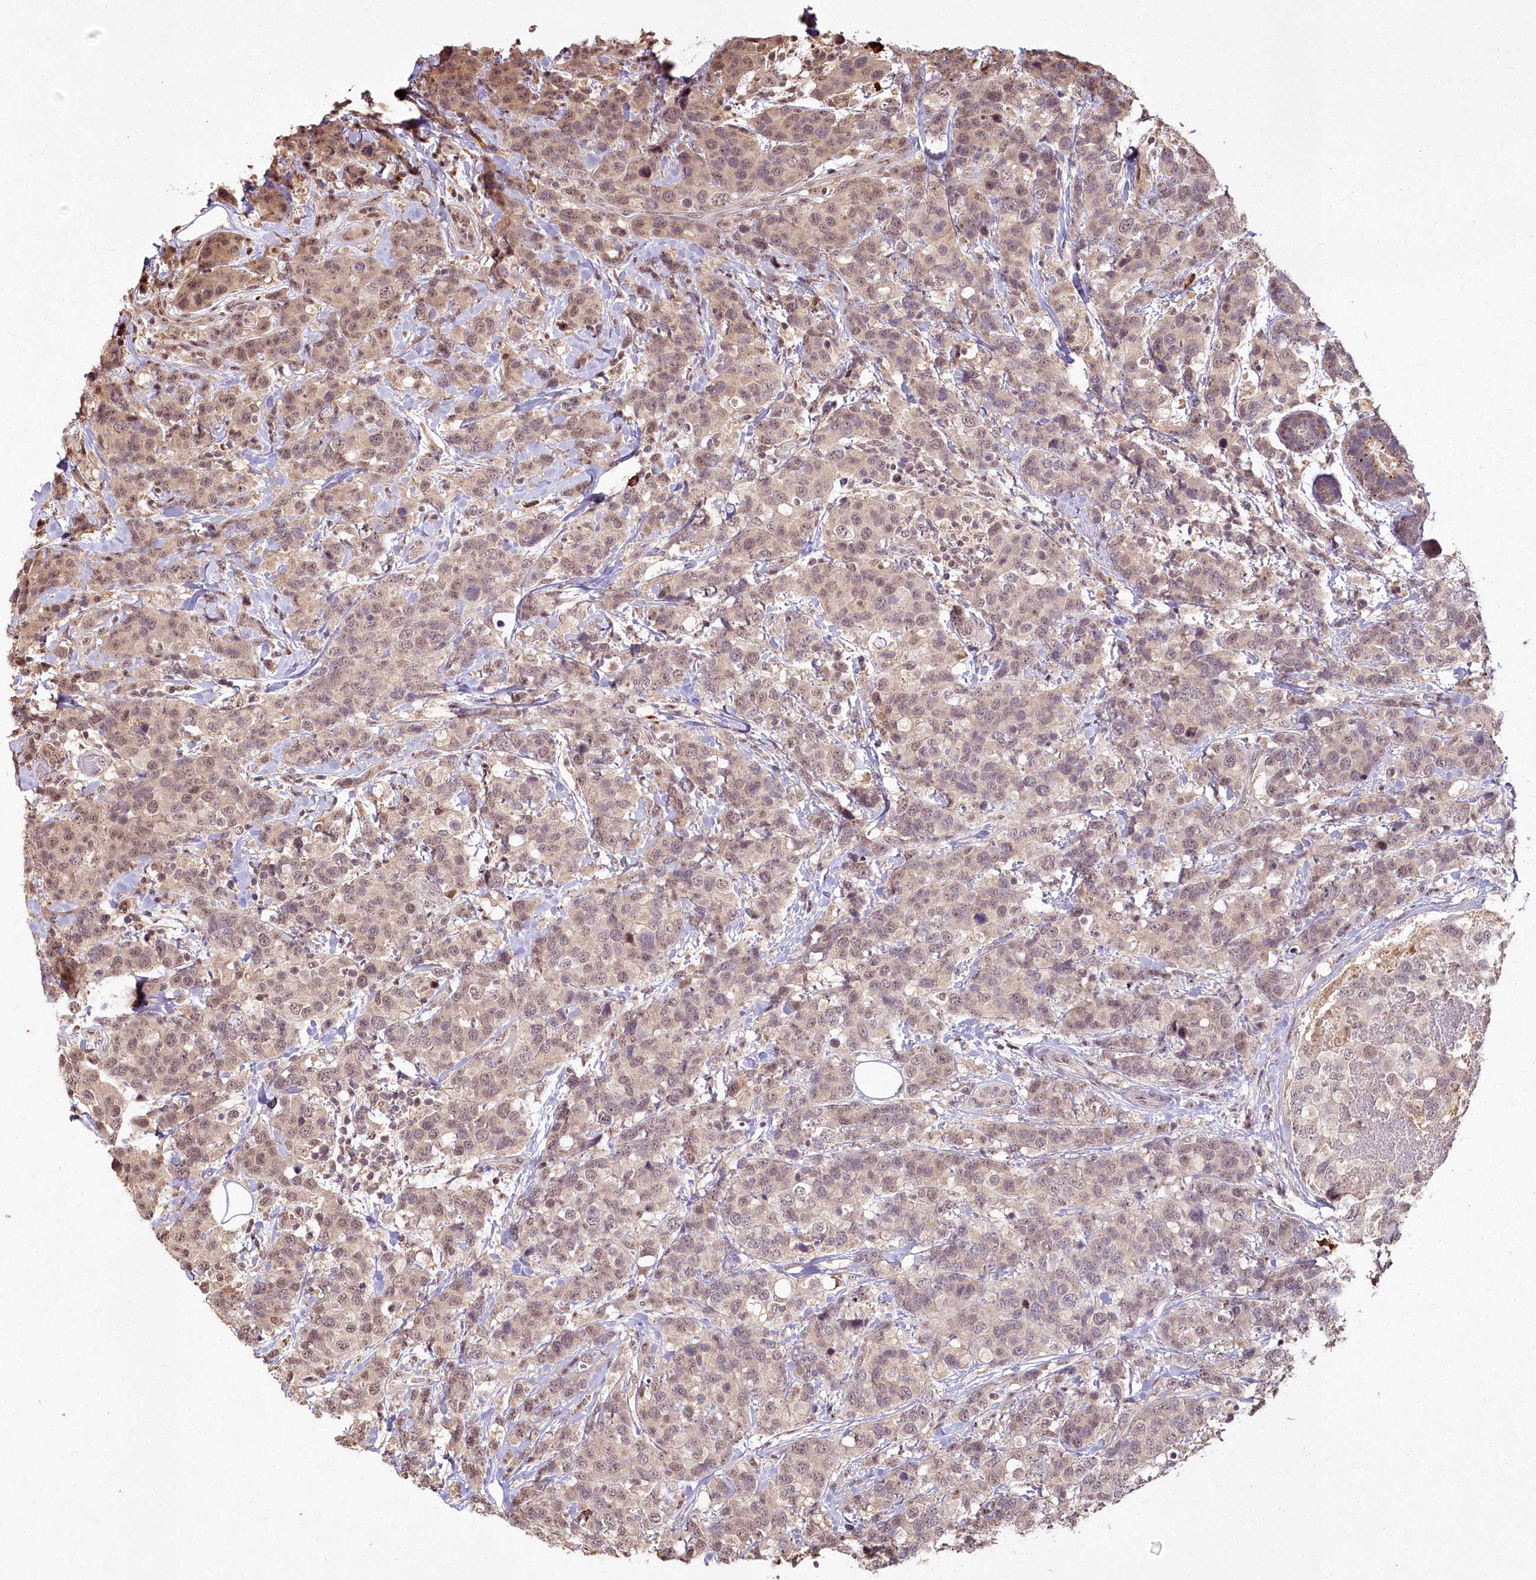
{"staining": {"intensity": "weak", "quantity": "<25%", "location": "cytoplasmic/membranous"}, "tissue": "breast cancer", "cell_type": "Tumor cells", "image_type": "cancer", "snomed": [{"axis": "morphology", "description": "Lobular carcinoma"}, {"axis": "topography", "description": "Breast"}], "caption": "IHC of breast cancer (lobular carcinoma) shows no staining in tumor cells.", "gene": "PYROXD1", "patient": {"sex": "female", "age": 59}}